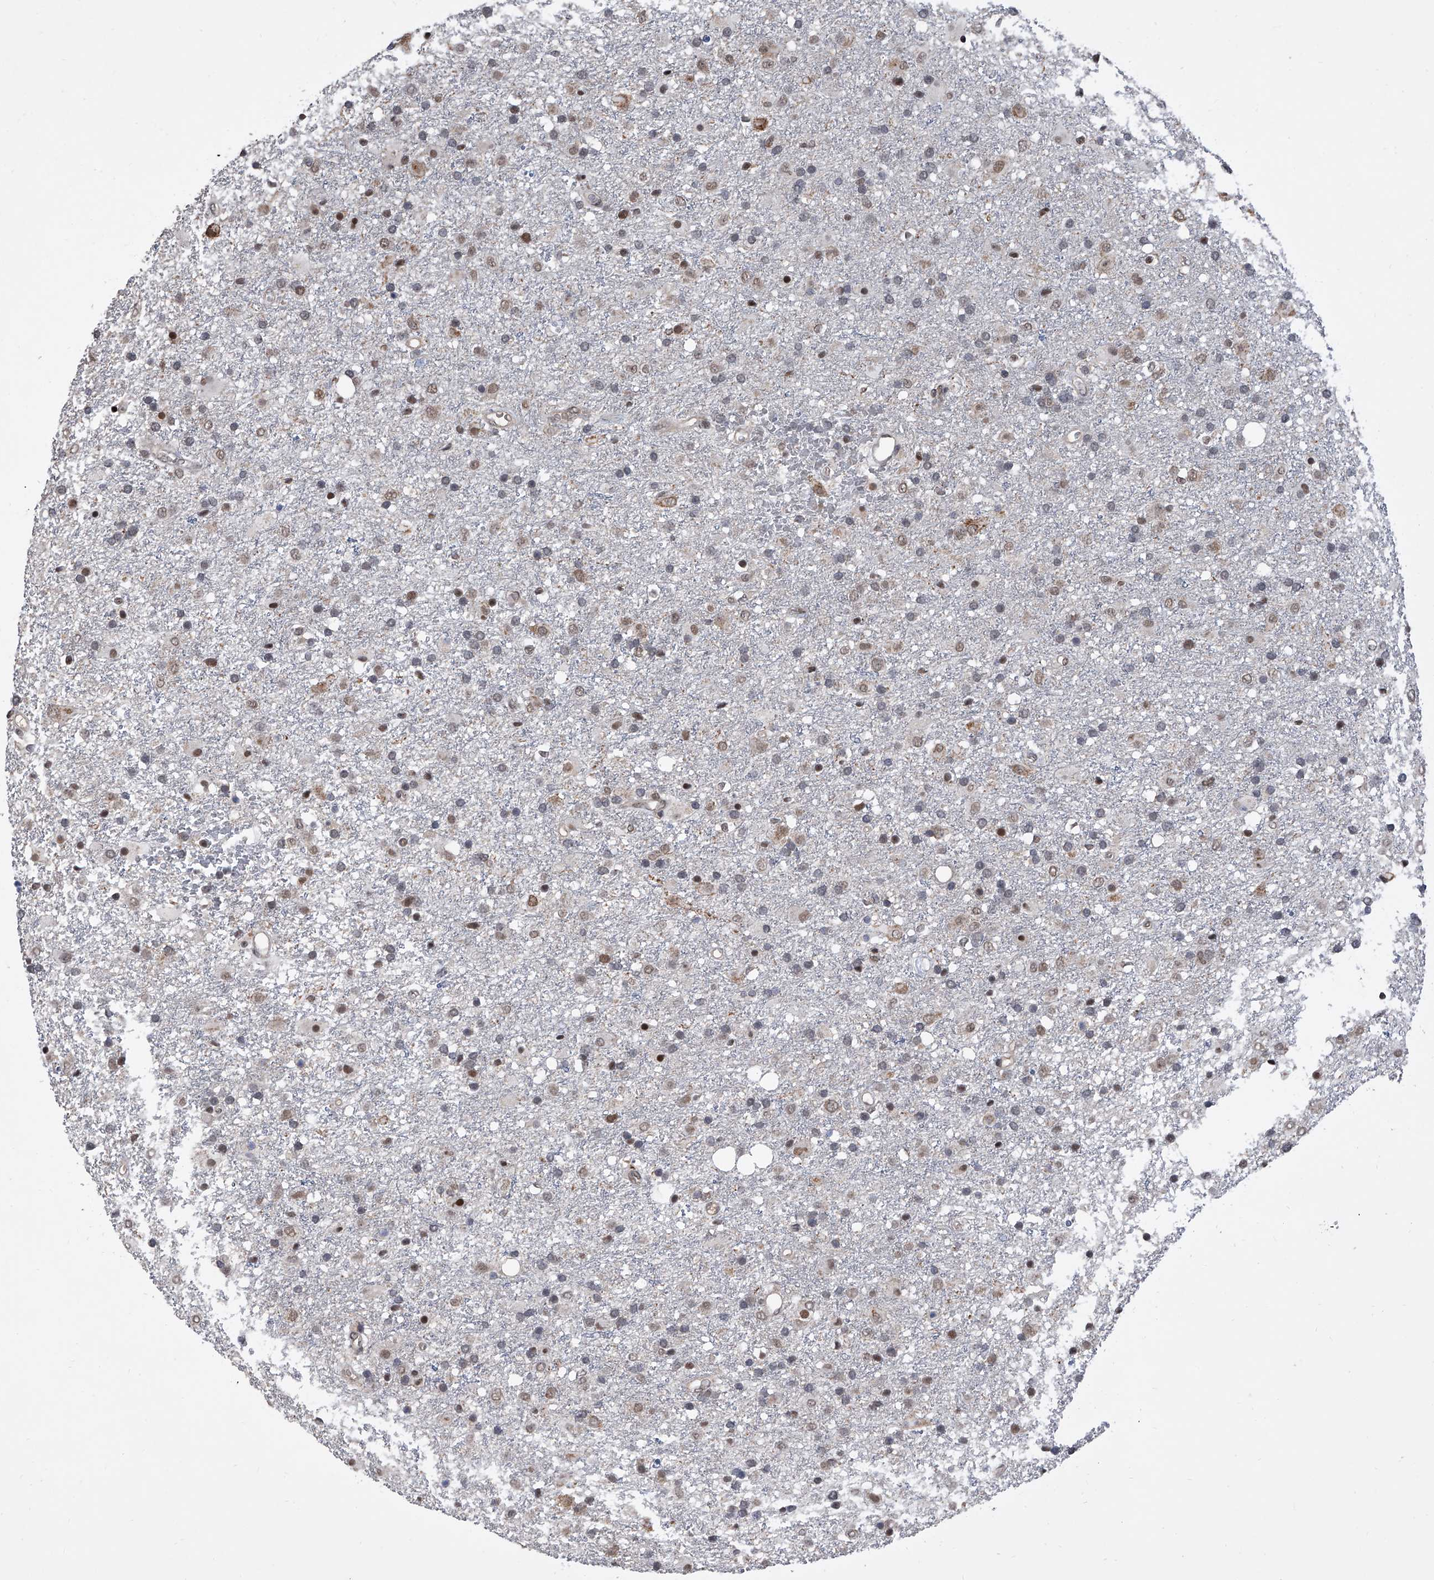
{"staining": {"intensity": "moderate", "quantity": "25%-75%", "location": "nuclear"}, "tissue": "glioma", "cell_type": "Tumor cells", "image_type": "cancer", "snomed": [{"axis": "morphology", "description": "Glioma, malignant, Low grade"}, {"axis": "topography", "description": "Brain"}], "caption": "High-power microscopy captured an immunohistochemistry micrograph of glioma, revealing moderate nuclear expression in approximately 25%-75% of tumor cells.", "gene": "ZNF426", "patient": {"sex": "male", "age": 65}}